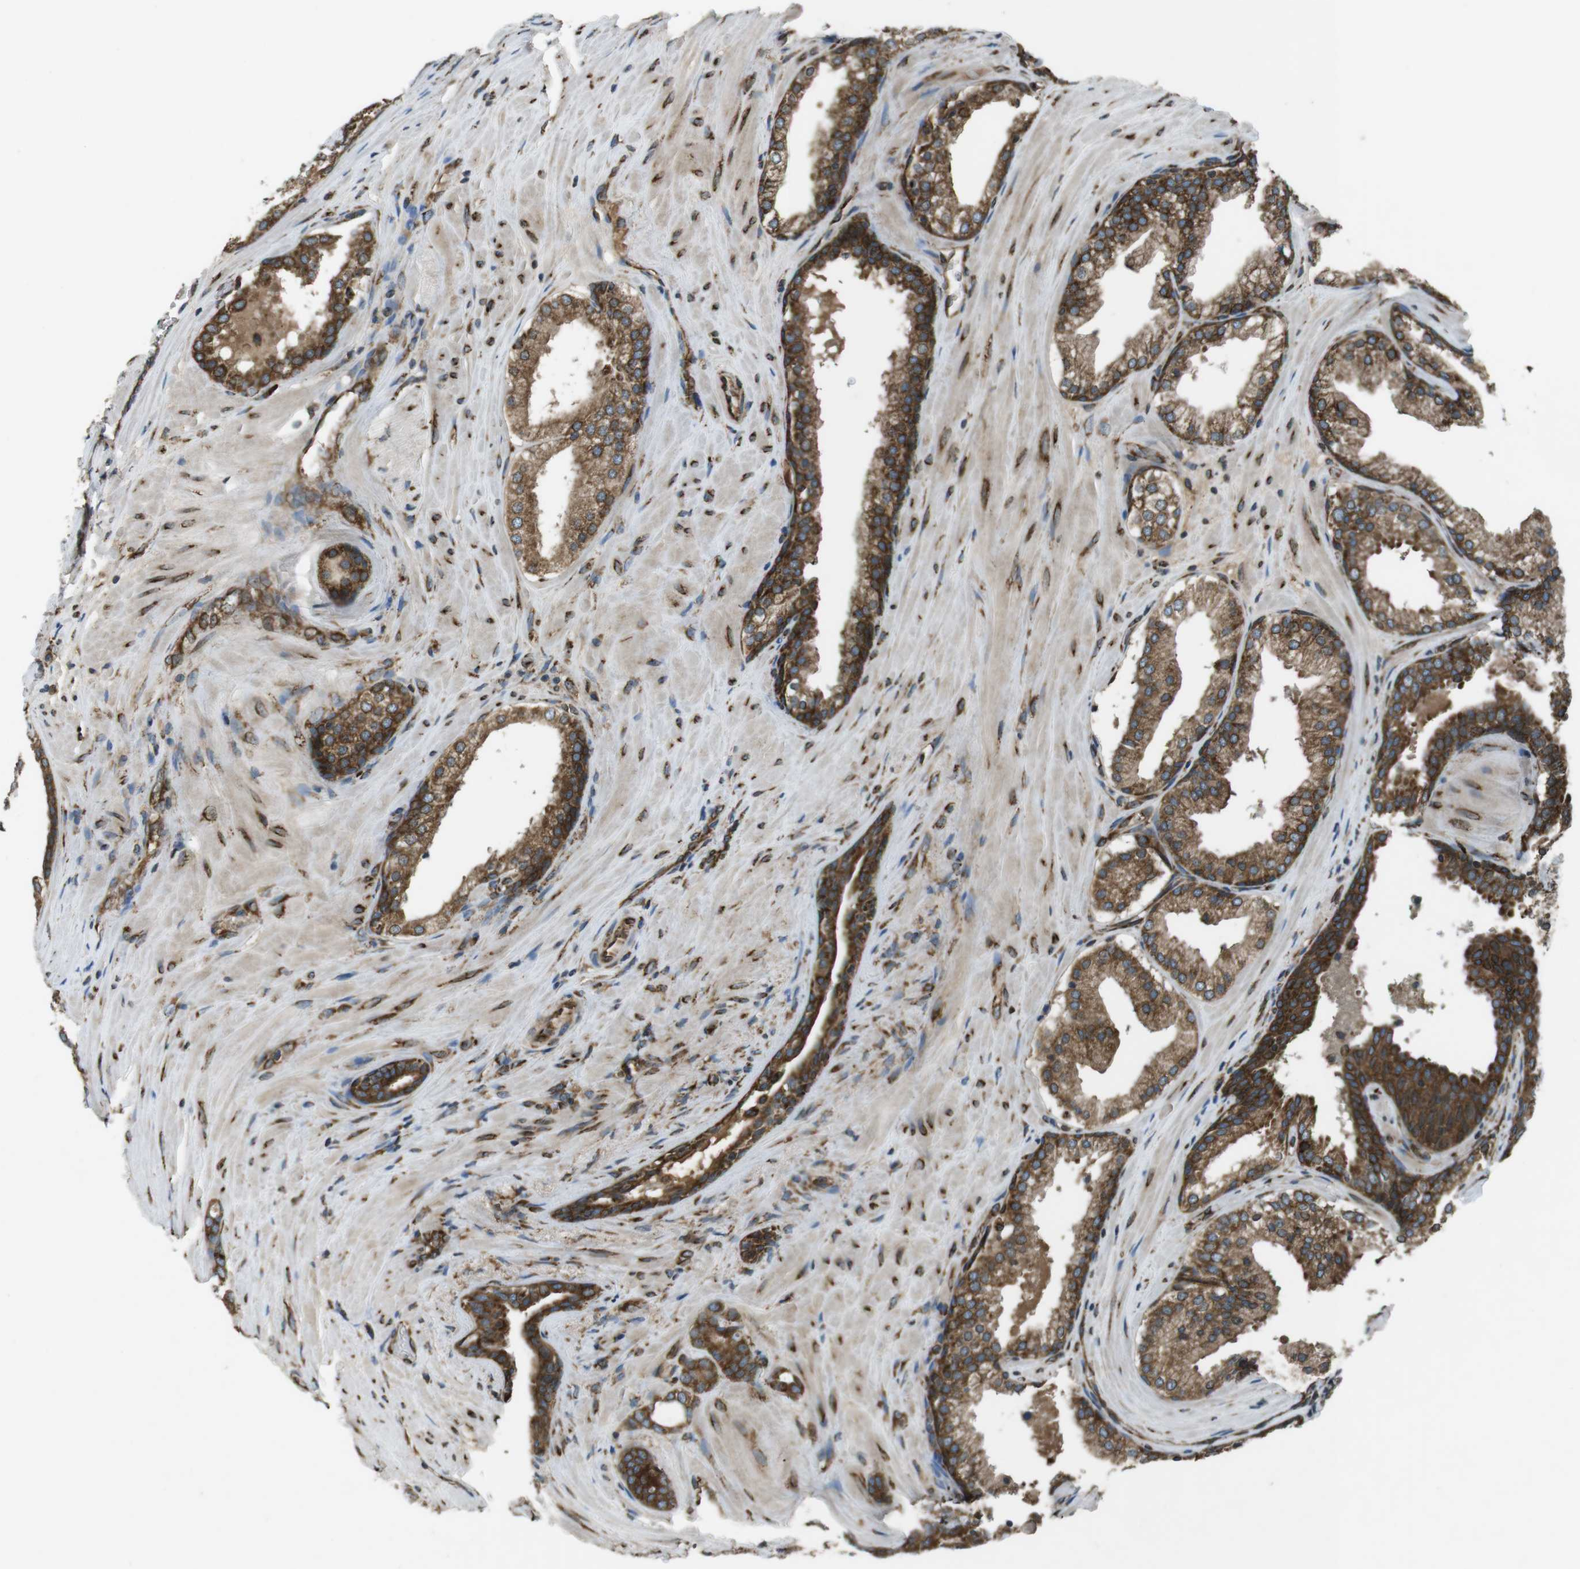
{"staining": {"intensity": "strong", "quantity": ">75%", "location": "cytoplasmic/membranous"}, "tissue": "prostate cancer", "cell_type": "Tumor cells", "image_type": "cancer", "snomed": [{"axis": "morphology", "description": "Adenocarcinoma, High grade"}, {"axis": "topography", "description": "Prostate"}], "caption": "Immunohistochemistry micrograph of neoplastic tissue: adenocarcinoma (high-grade) (prostate) stained using immunohistochemistry (IHC) demonstrates high levels of strong protein expression localized specifically in the cytoplasmic/membranous of tumor cells, appearing as a cytoplasmic/membranous brown color.", "gene": "KTN1", "patient": {"sex": "male", "age": 60}}